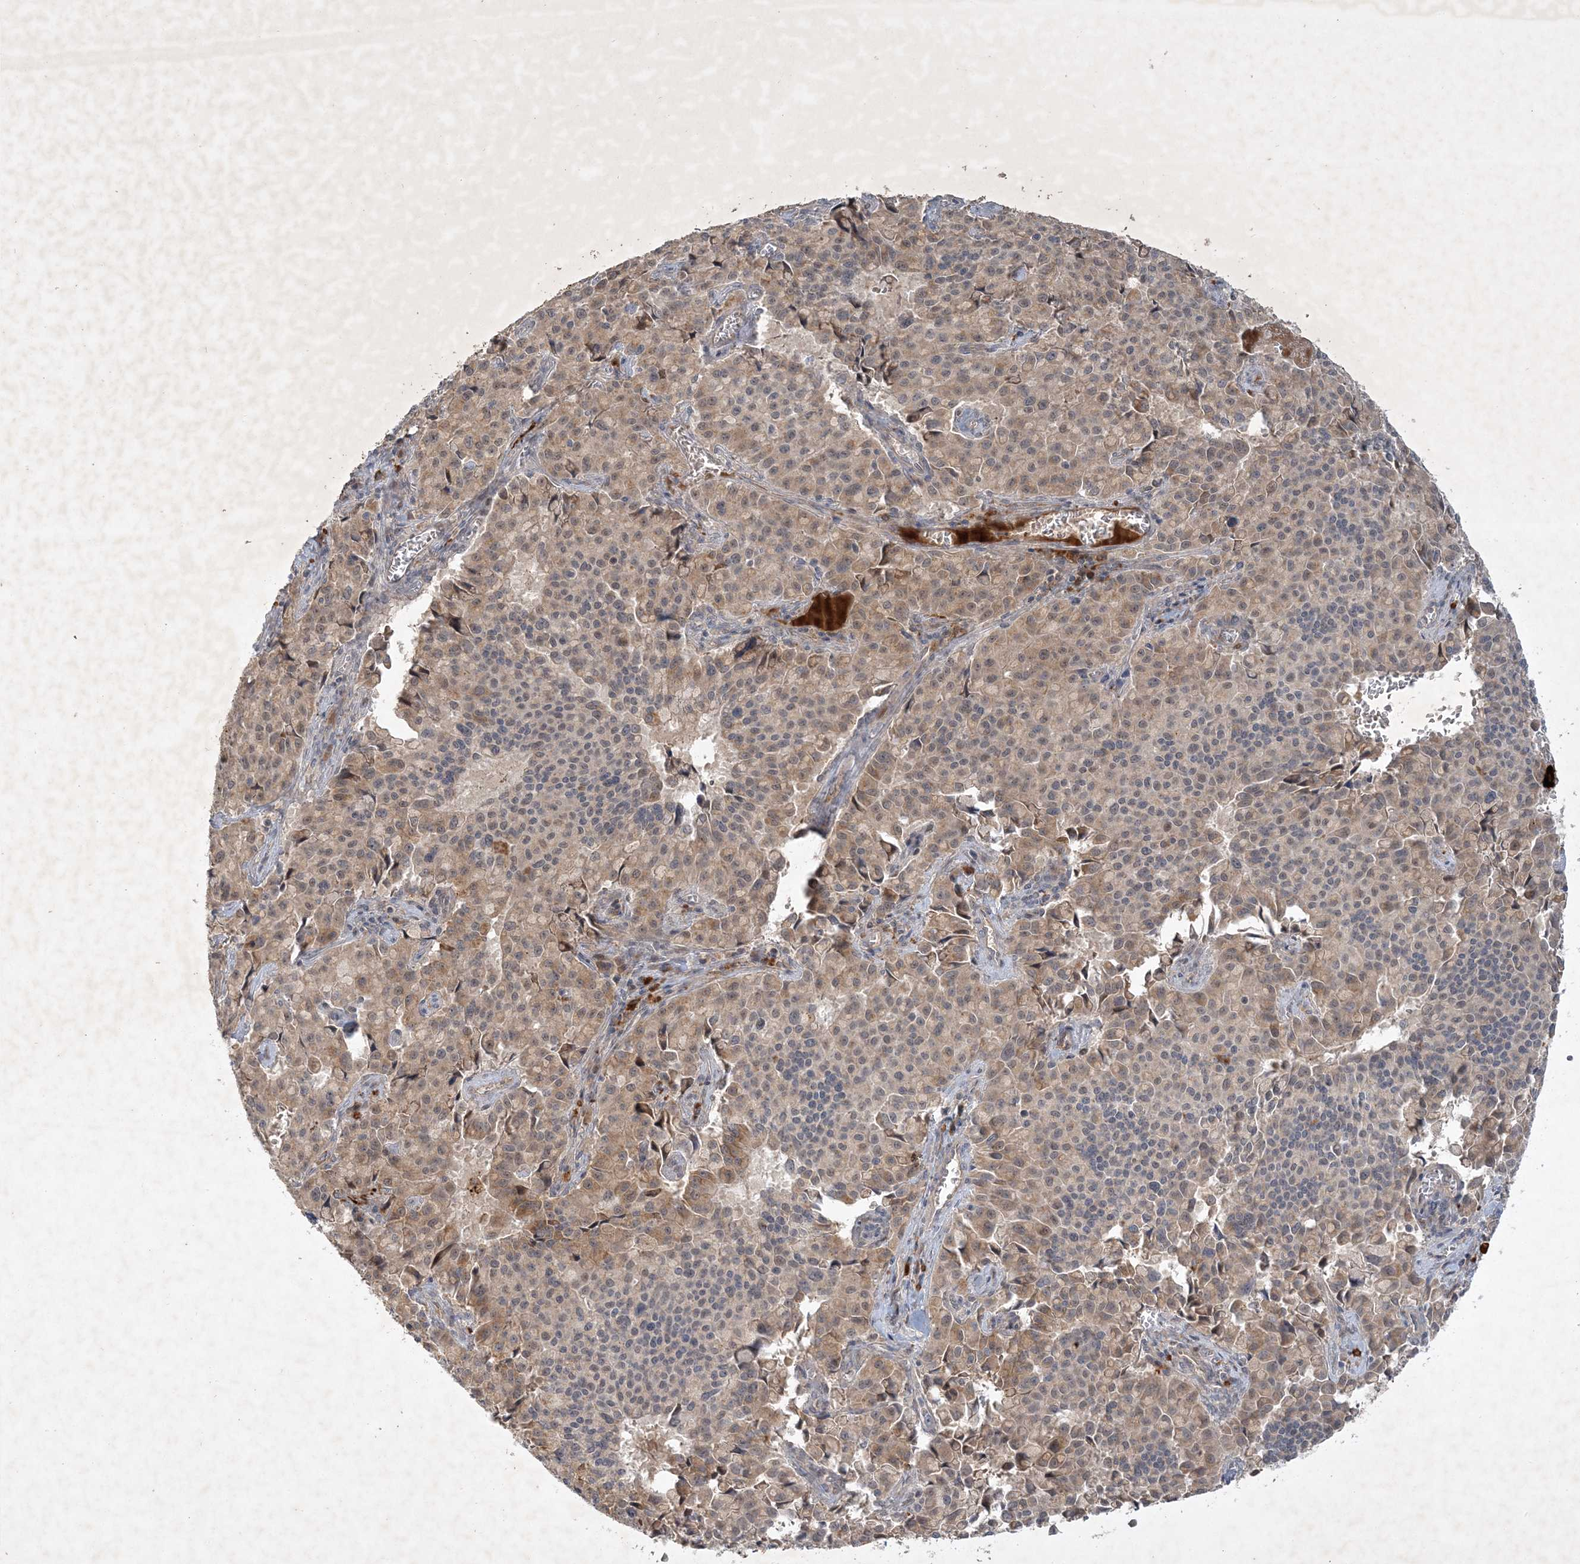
{"staining": {"intensity": "weak", "quantity": ">75%", "location": "cytoplasmic/membranous"}, "tissue": "pancreatic cancer", "cell_type": "Tumor cells", "image_type": "cancer", "snomed": [{"axis": "morphology", "description": "Adenocarcinoma, NOS"}, {"axis": "topography", "description": "Pancreas"}], "caption": "This is a histology image of immunohistochemistry (IHC) staining of pancreatic cancer, which shows weak expression in the cytoplasmic/membranous of tumor cells.", "gene": "THG1L", "patient": {"sex": "male", "age": 65}}